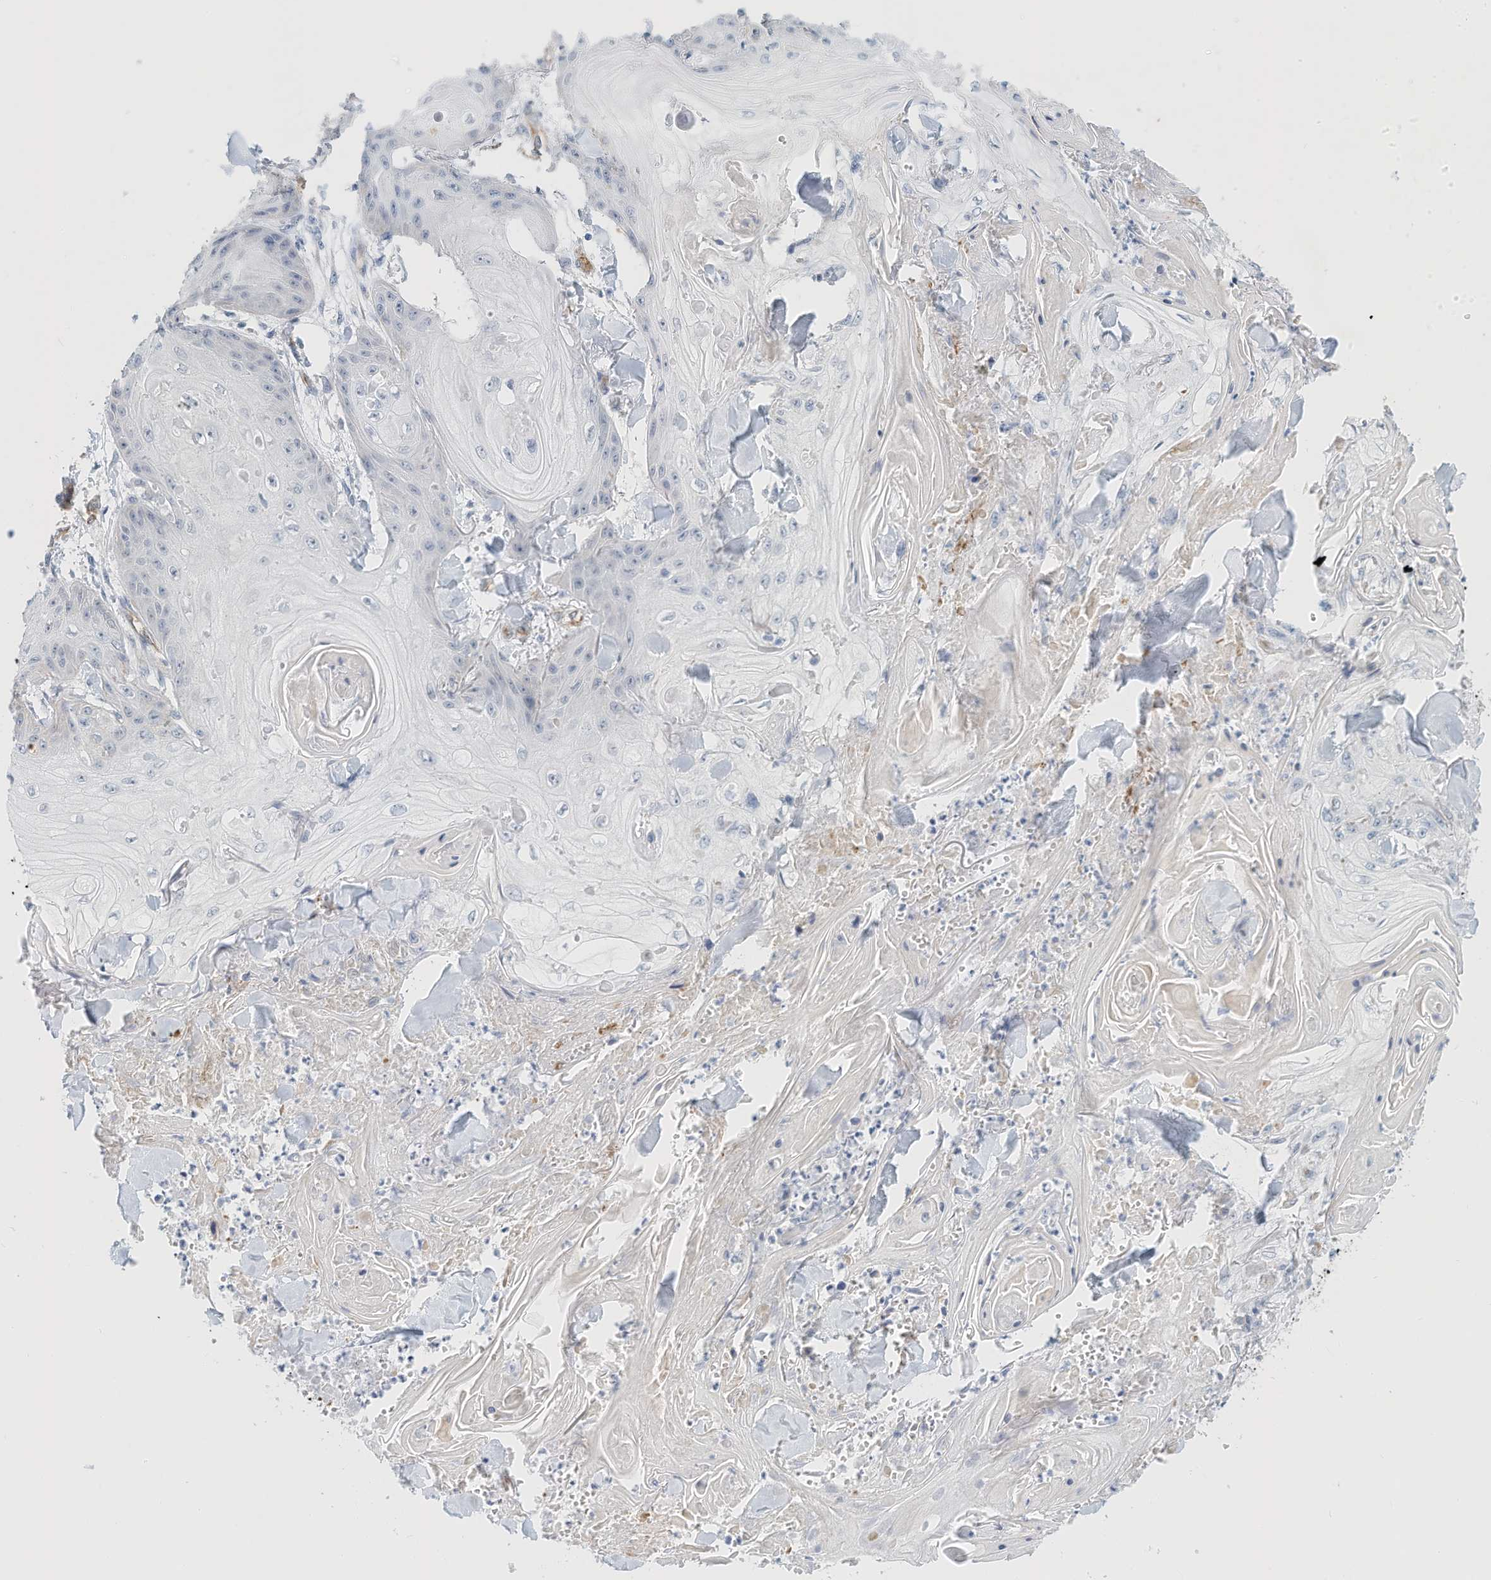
{"staining": {"intensity": "negative", "quantity": "none", "location": "none"}, "tissue": "skin cancer", "cell_type": "Tumor cells", "image_type": "cancer", "snomed": [{"axis": "morphology", "description": "Squamous cell carcinoma, NOS"}, {"axis": "topography", "description": "Skin"}], "caption": "Micrograph shows no protein expression in tumor cells of skin squamous cell carcinoma tissue. (Stains: DAB immunohistochemistry (IHC) with hematoxylin counter stain, Microscopy: brightfield microscopy at high magnification).", "gene": "ARHGAP28", "patient": {"sex": "male", "age": 74}}